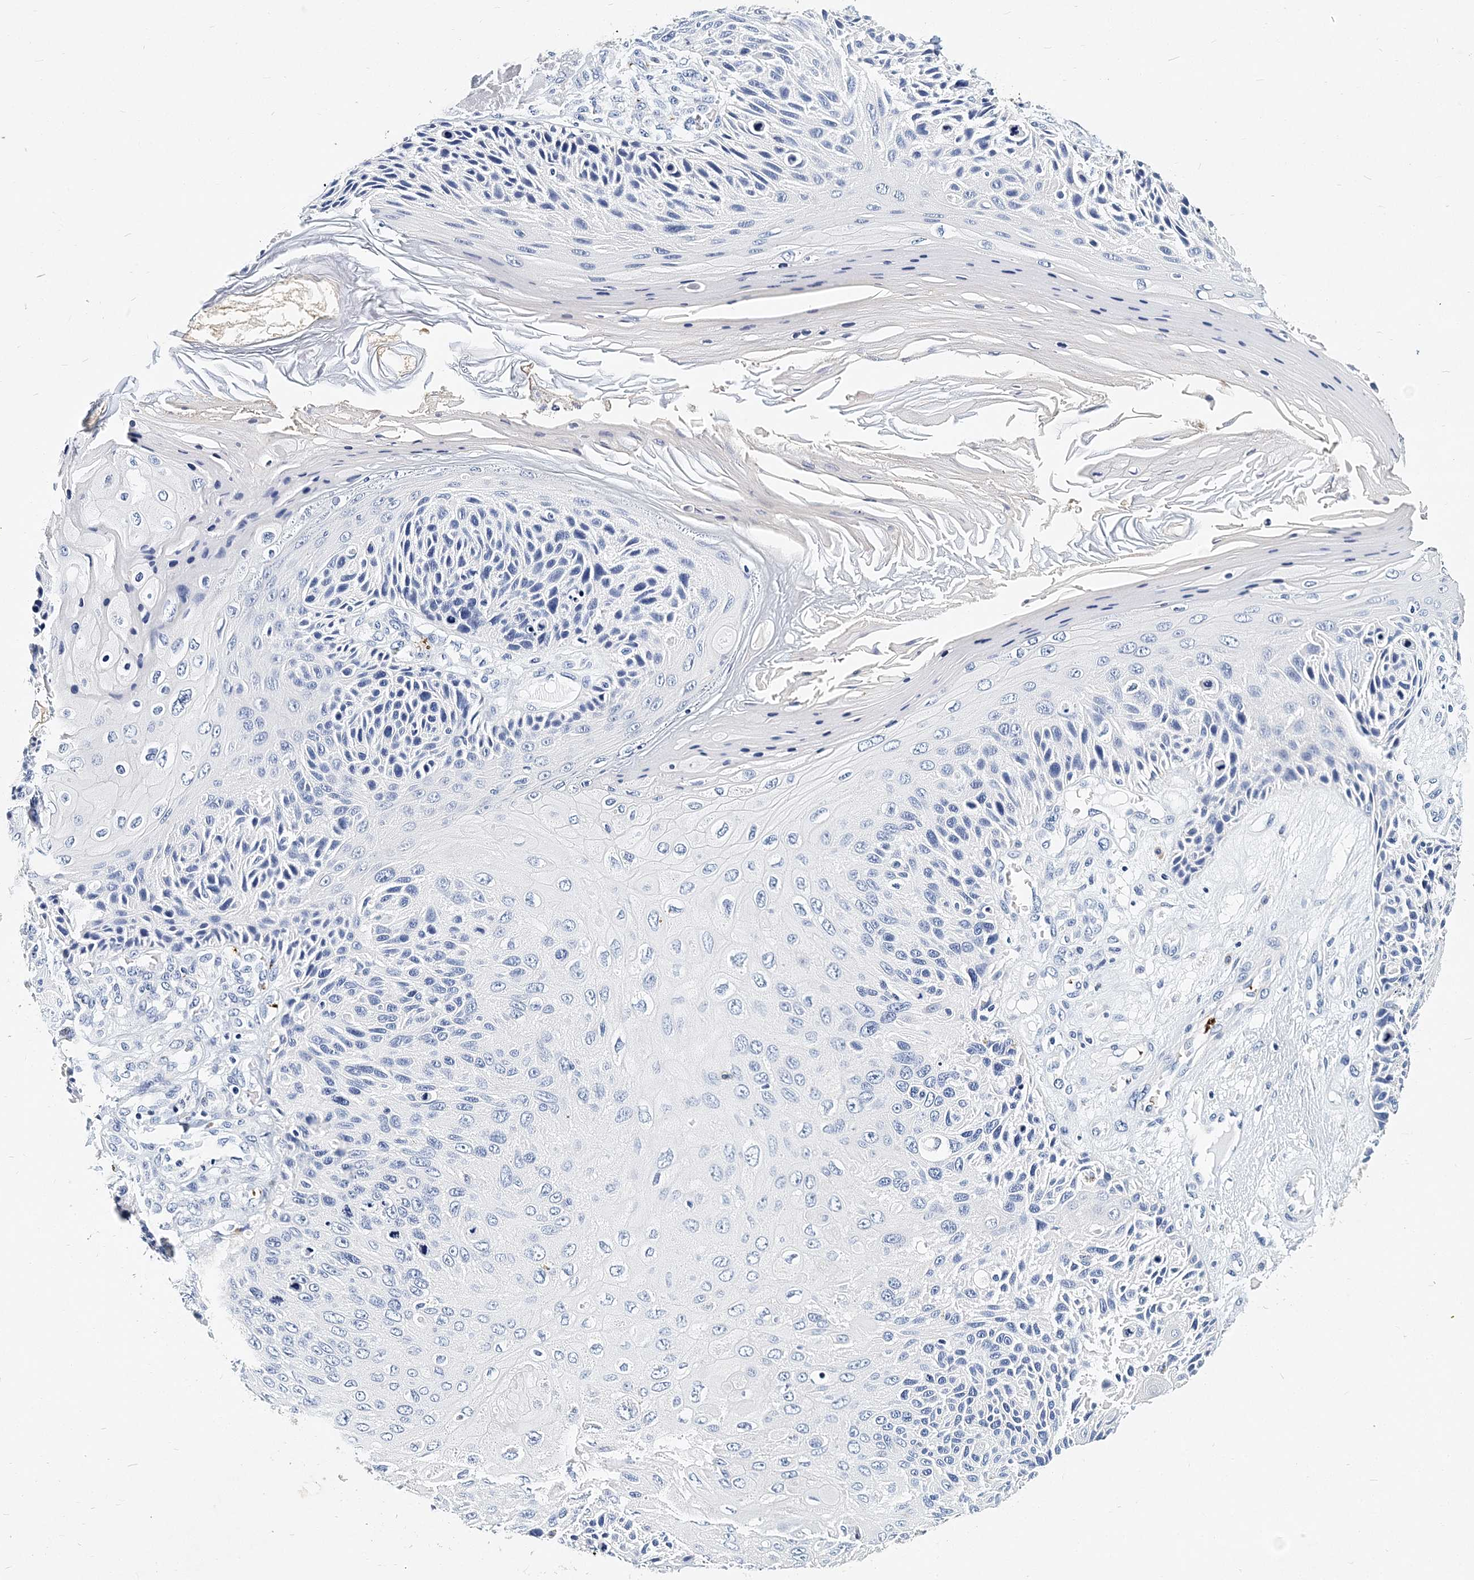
{"staining": {"intensity": "negative", "quantity": "none", "location": "none"}, "tissue": "skin cancer", "cell_type": "Tumor cells", "image_type": "cancer", "snomed": [{"axis": "morphology", "description": "Squamous cell carcinoma, NOS"}, {"axis": "topography", "description": "Skin"}], "caption": "Tumor cells are negative for brown protein staining in skin squamous cell carcinoma.", "gene": "ITGA2B", "patient": {"sex": "female", "age": 88}}